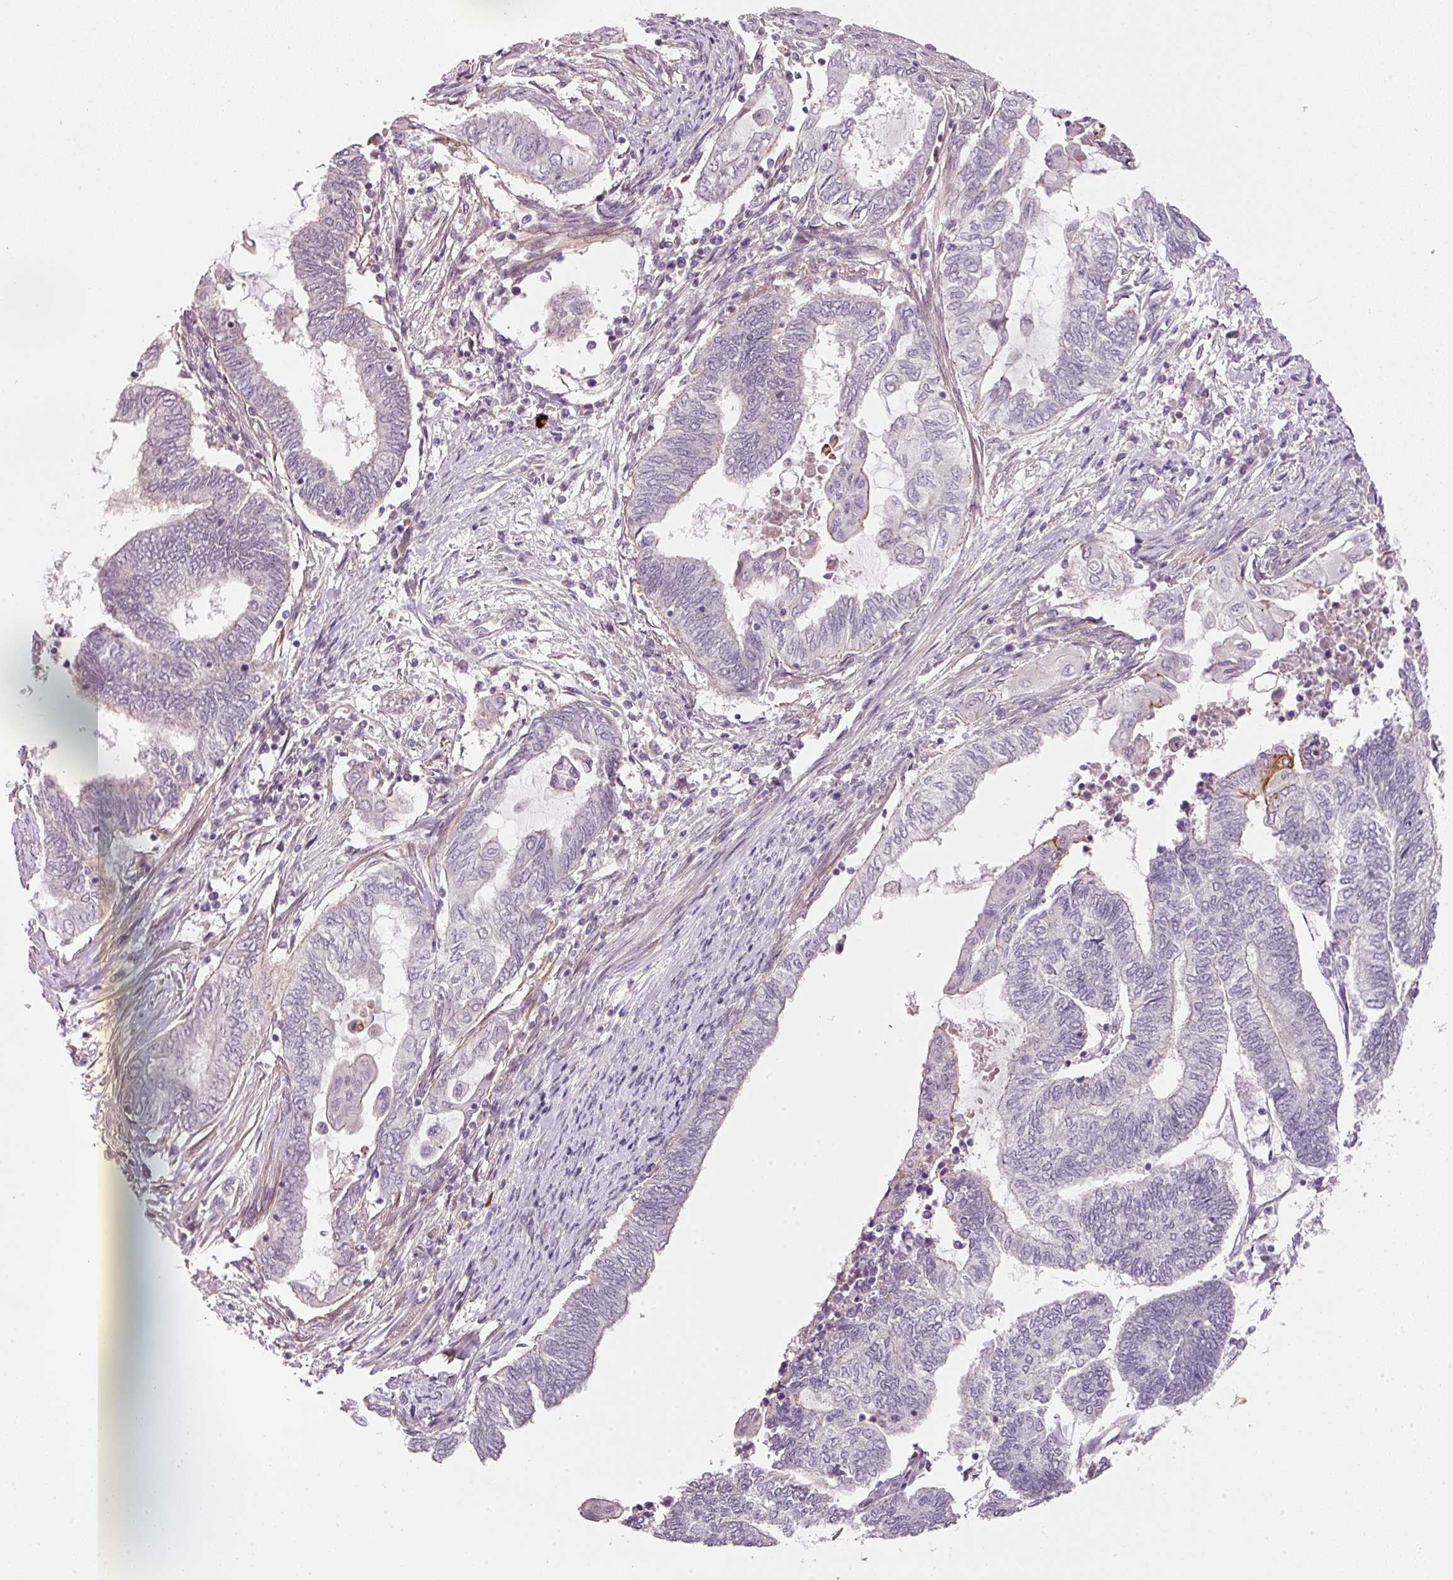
{"staining": {"intensity": "negative", "quantity": "none", "location": "none"}, "tissue": "endometrial cancer", "cell_type": "Tumor cells", "image_type": "cancer", "snomed": [{"axis": "morphology", "description": "Adenocarcinoma, NOS"}, {"axis": "topography", "description": "Uterus"}, {"axis": "topography", "description": "Endometrium"}], "caption": "There is no significant expression in tumor cells of endometrial cancer.", "gene": "TIRAP", "patient": {"sex": "female", "age": 70}}